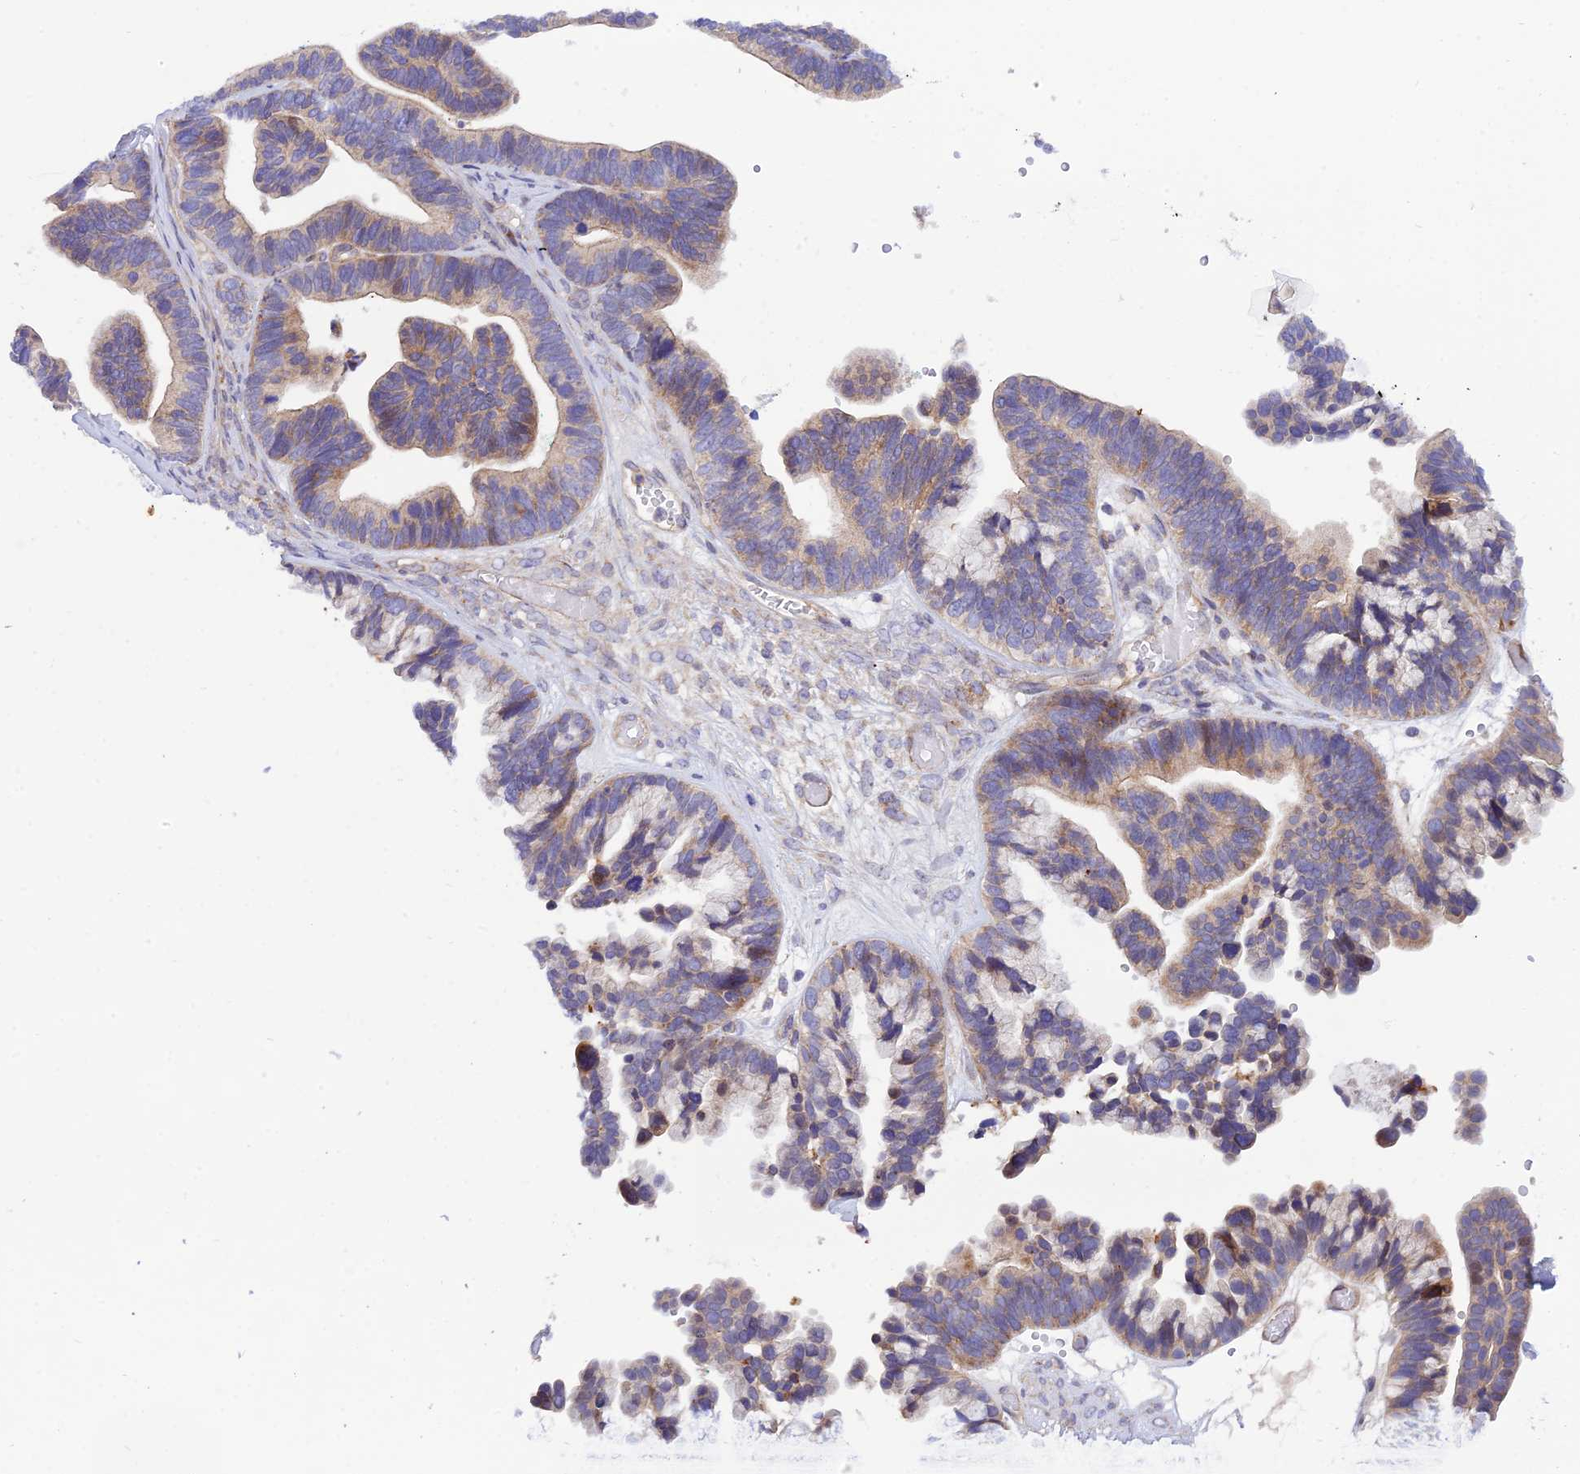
{"staining": {"intensity": "weak", "quantity": ">75%", "location": "cytoplasmic/membranous"}, "tissue": "ovarian cancer", "cell_type": "Tumor cells", "image_type": "cancer", "snomed": [{"axis": "morphology", "description": "Cystadenocarcinoma, serous, NOS"}, {"axis": "topography", "description": "Ovary"}], "caption": "DAB immunohistochemical staining of ovarian serous cystadenocarcinoma shows weak cytoplasmic/membranous protein expression in approximately >75% of tumor cells.", "gene": "TRIM43B", "patient": {"sex": "female", "age": 56}}